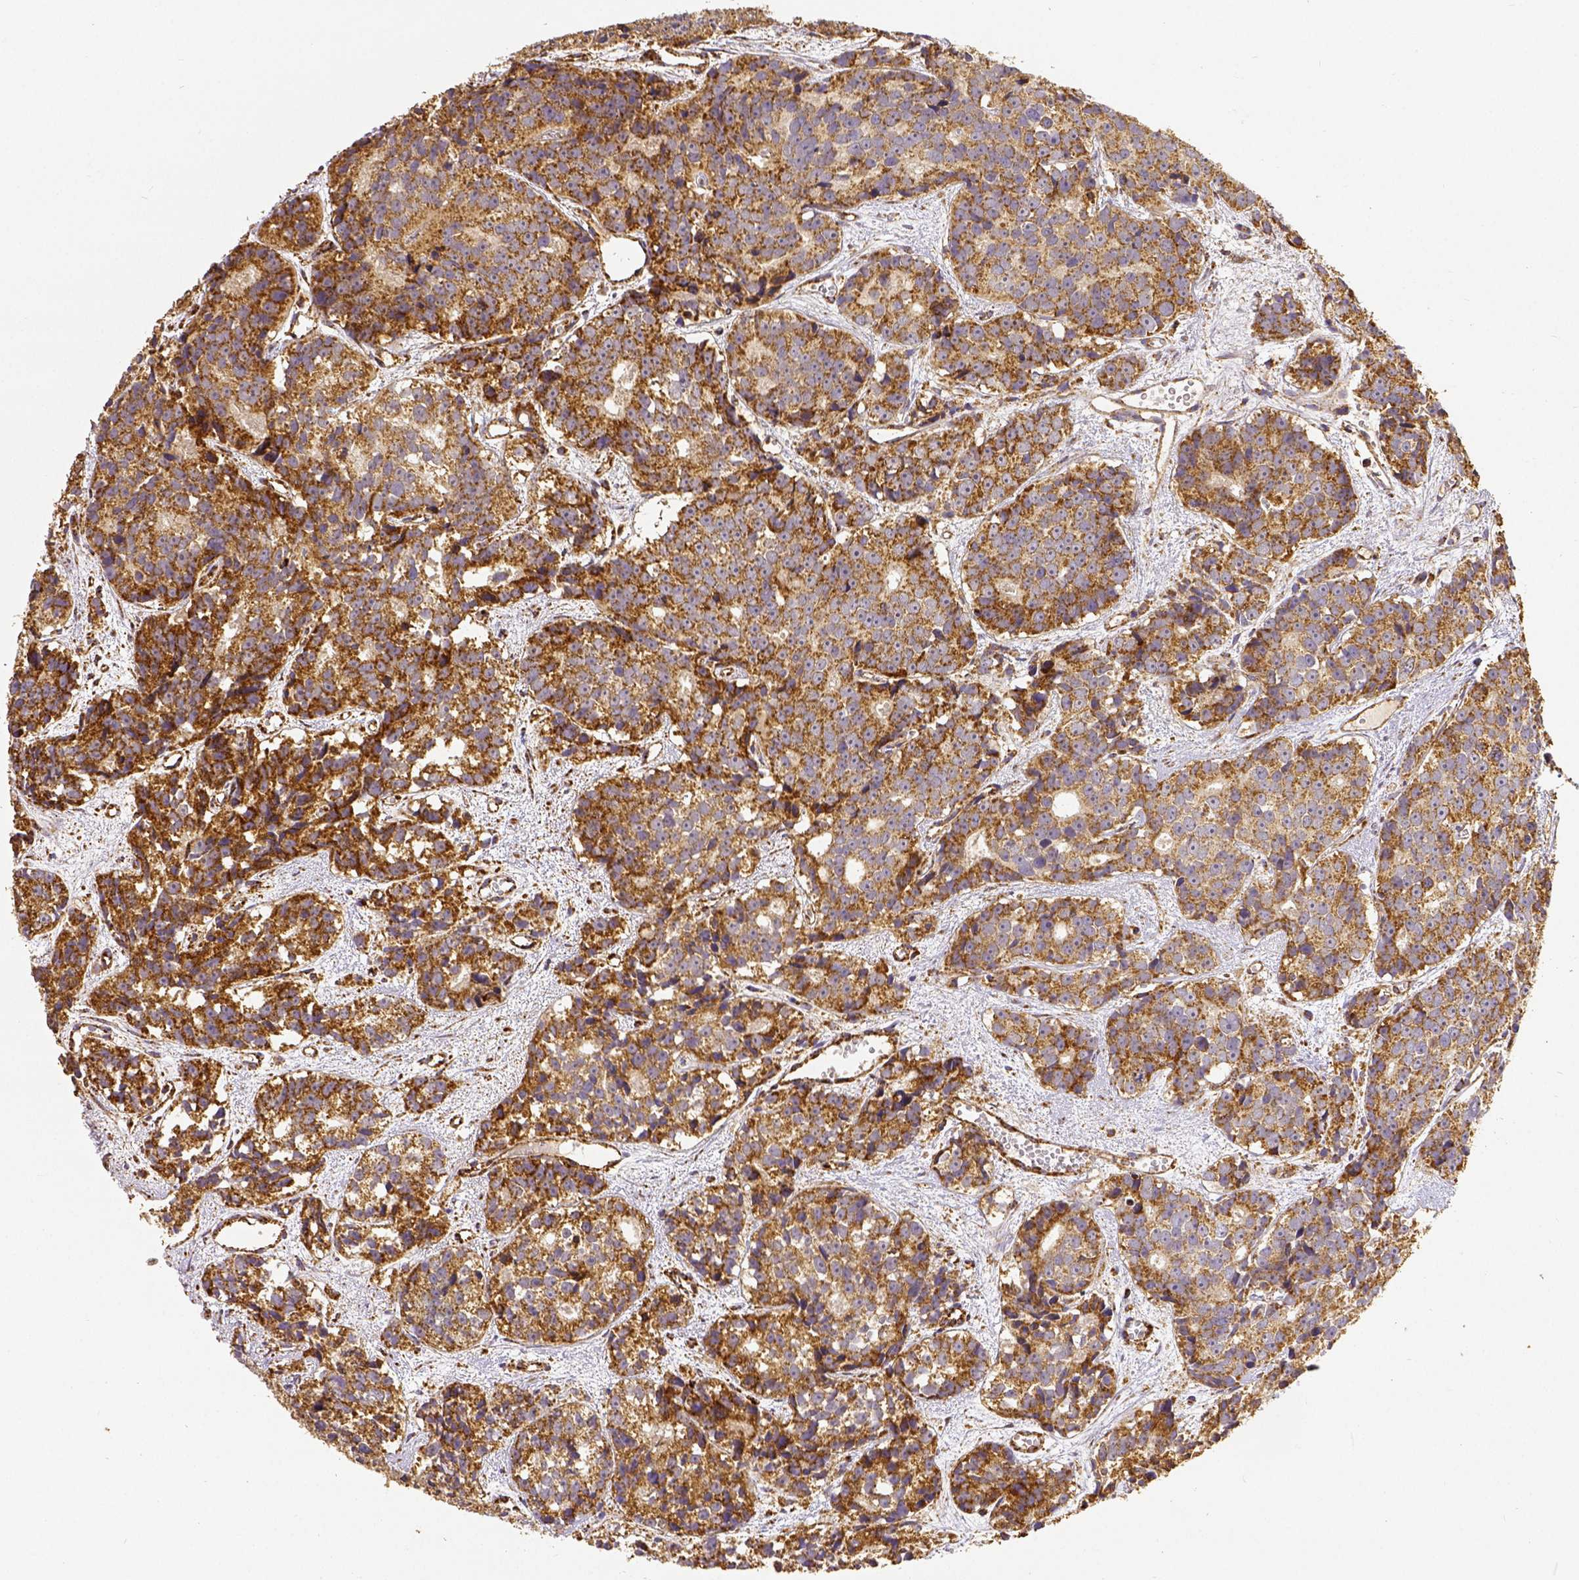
{"staining": {"intensity": "moderate", "quantity": ">75%", "location": "cytoplasmic/membranous"}, "tissue": "prostate cancer", "cell_type": "Tumor cells", "image_type": "cancer", "snomed": [{"axis": "morphology", "description": "Adenocarcinoma, High grade"}, {"axis": "topography", "description": "Prostate"}], "caption": "Immunohistochemical staining of prostate cancer (high-grade adenocarcinoma) exhibits medium levels of moderate cytoplasmic/membranous protein staining in approximately >75% of tumor cells.", "gene": "SDHB", "patient": {"sex": "male", "age": 77}}